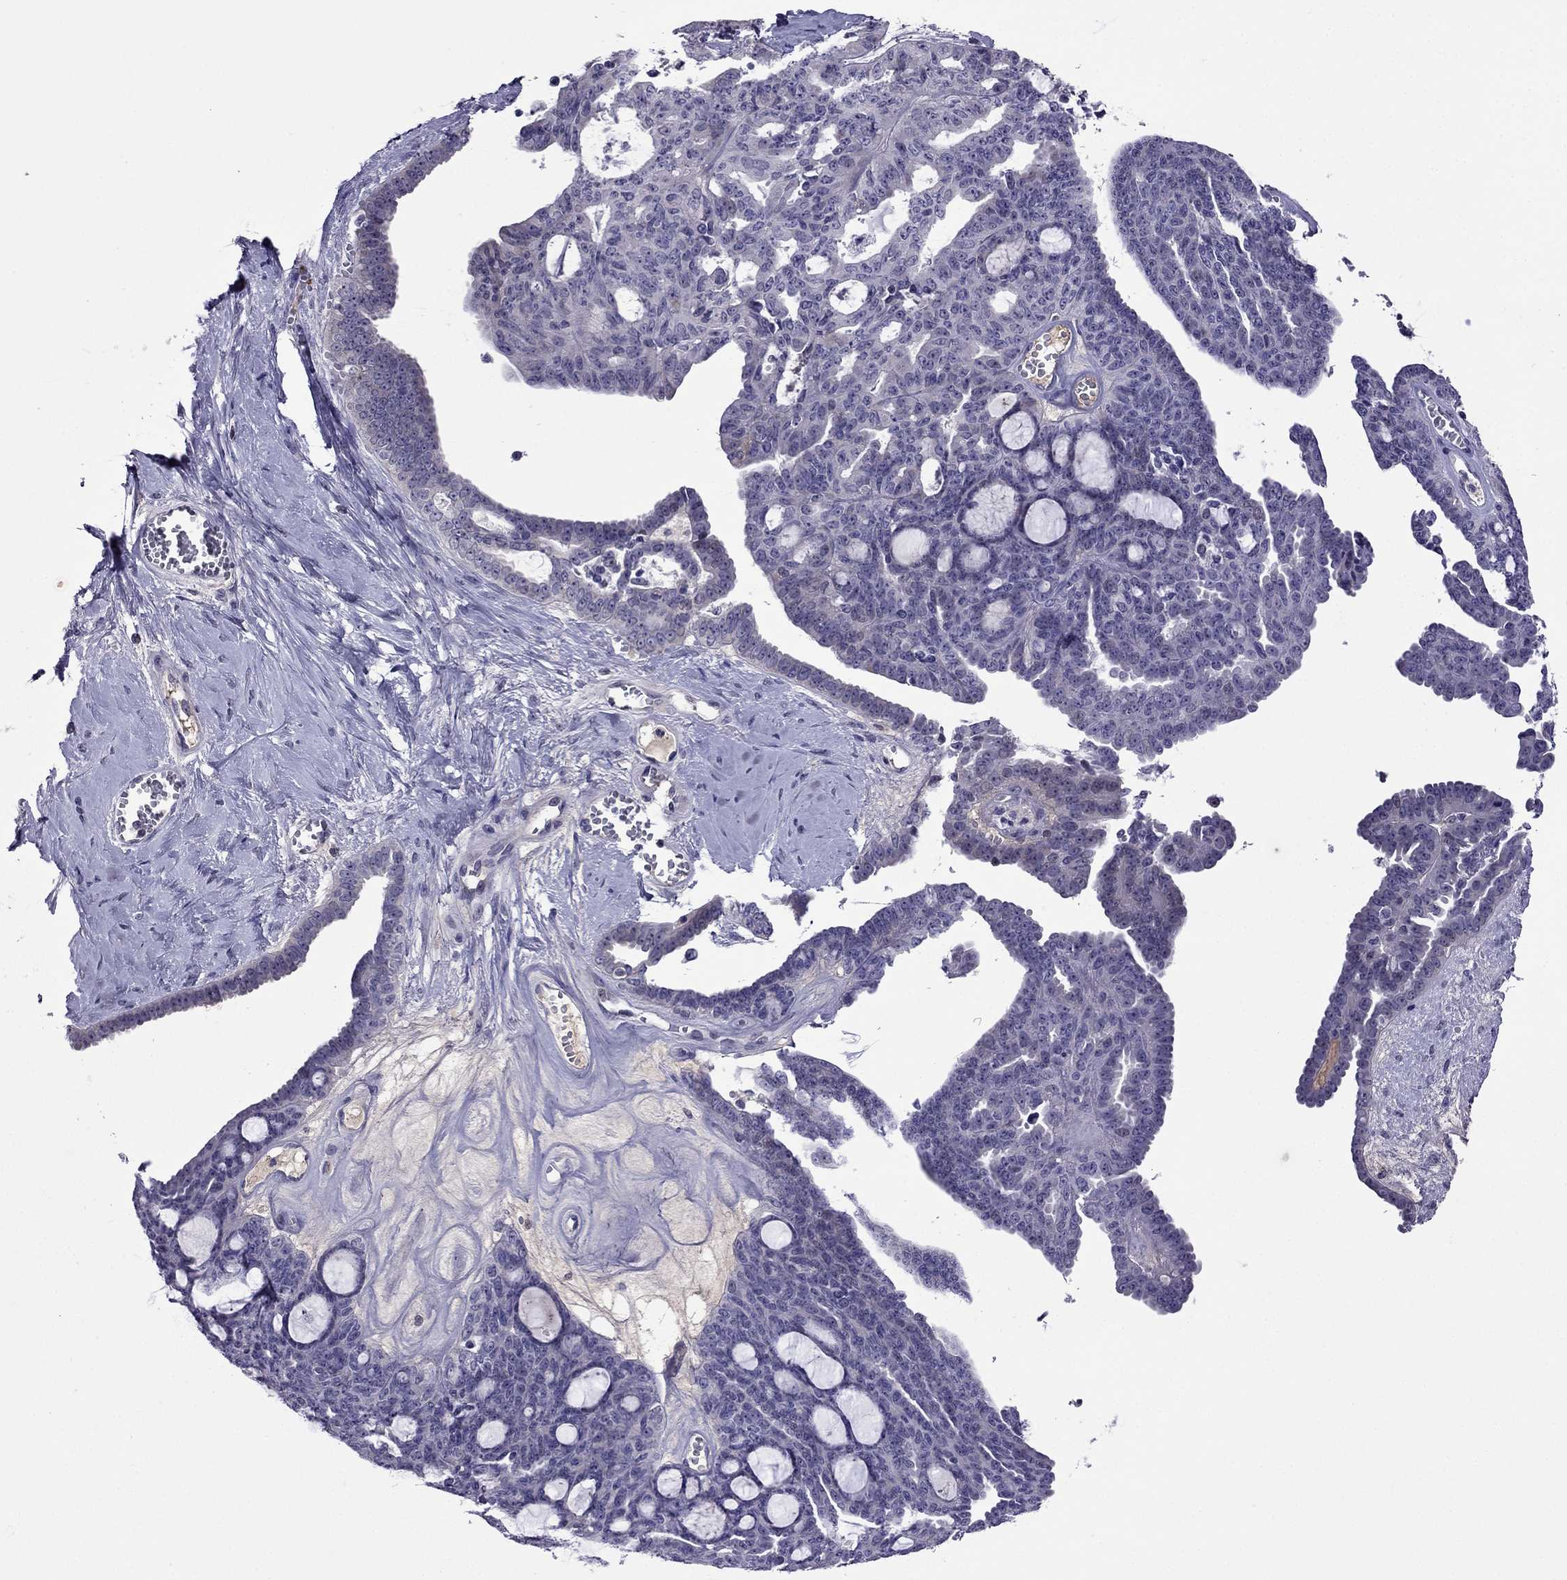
{"staining": {"intensity": "negative", "quantity": "none", "location": "none"}, "tissue": "ovarian cancer", "cell_type": "Tumor cells", "image_type": "cancer", "snomed": [{"axis": "morphology", "description": "Cystadenocarcinoma, serous, NOS"}, {"axis": "topography", "description": "Ovary"}], "caption": "Human ovarian cancer stained for a protein using immunohistochemistry displays no staining in tumor cells.", "gene": "SPTBN4", "patient": {"sex": "female", "age": 71}}